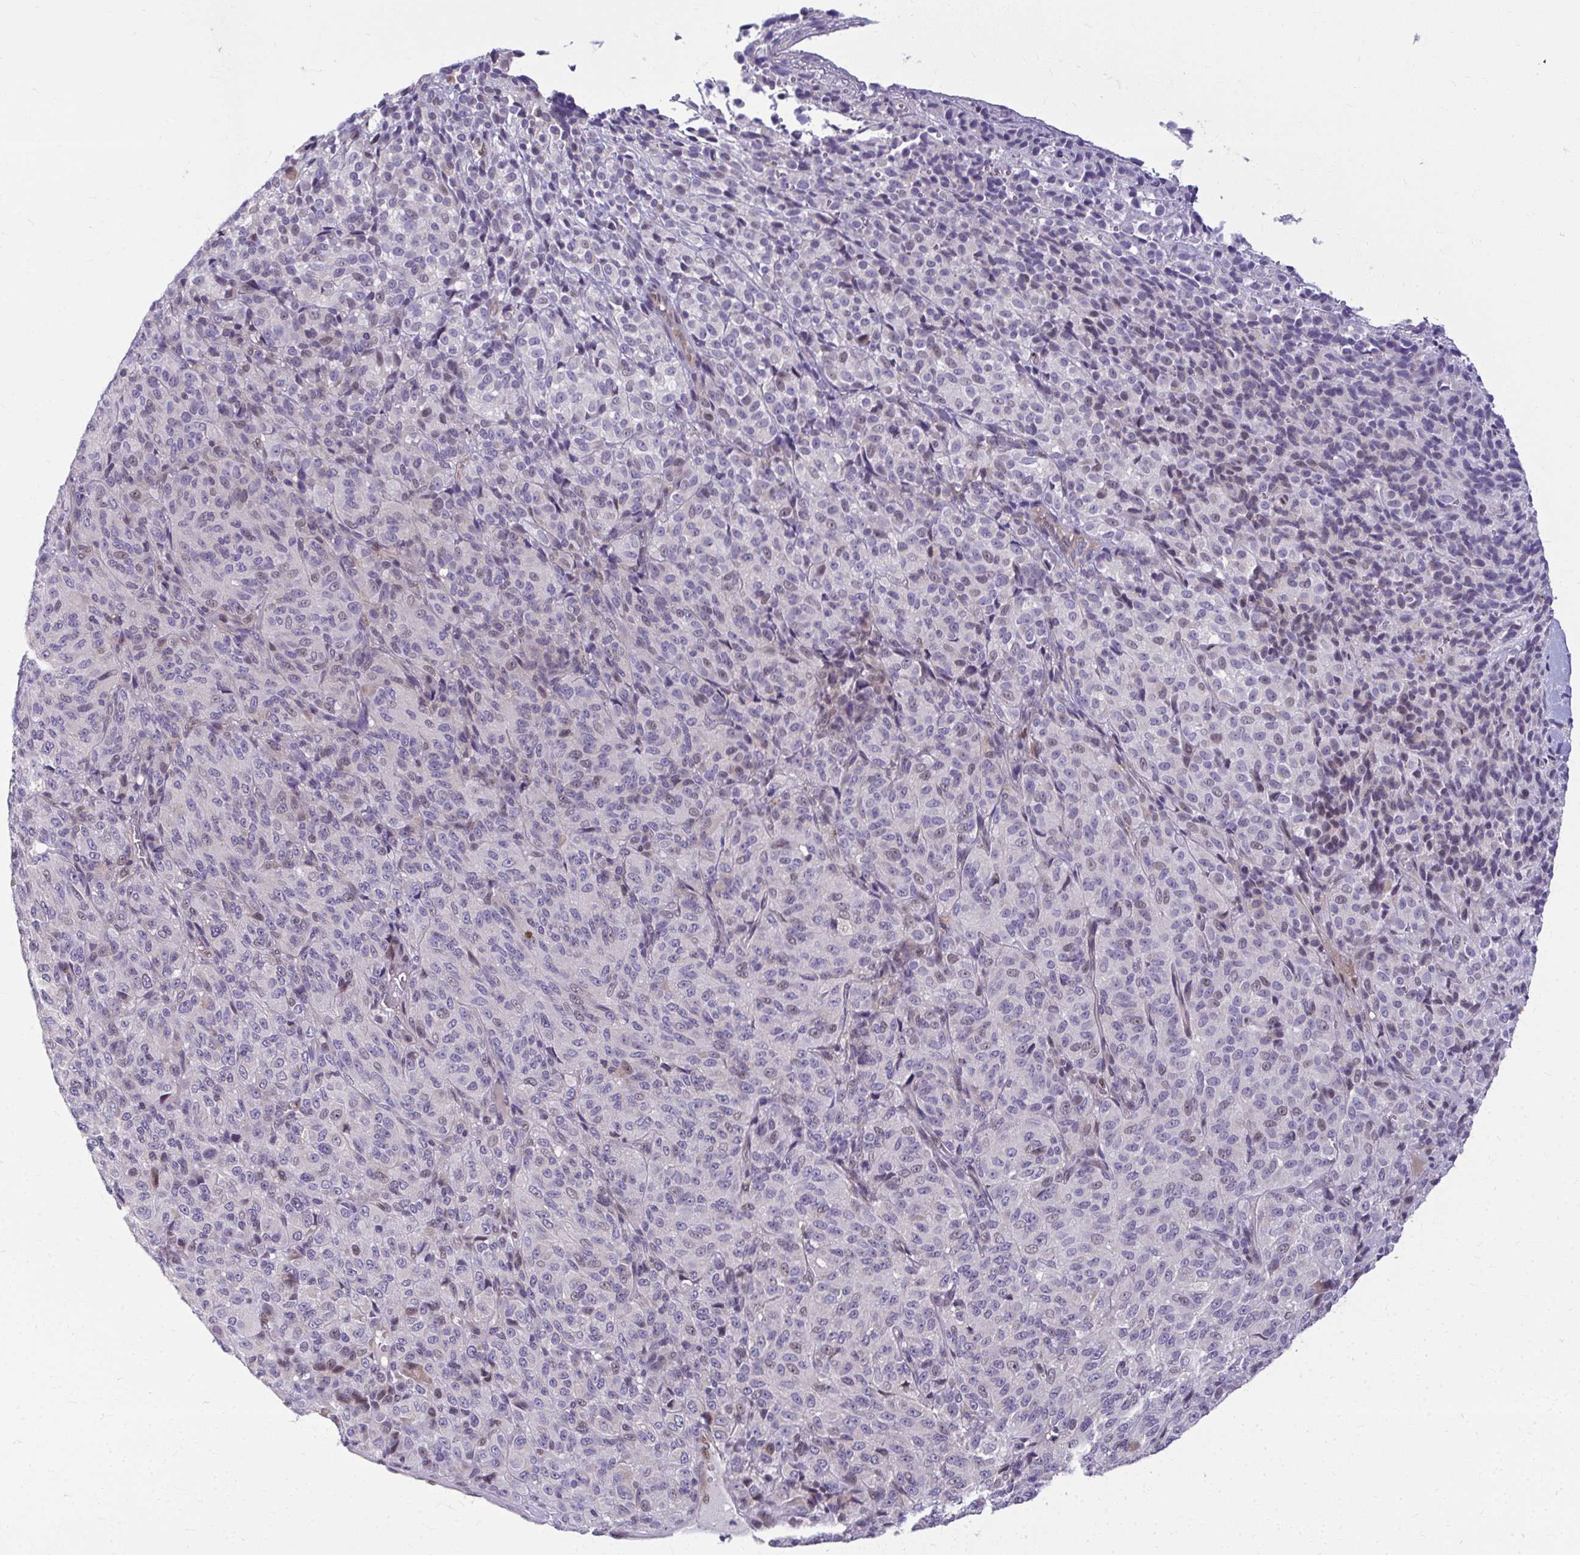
{"staining": {"intensity": "negative", "quantity": "none", "location": "none"}, "tissue": "melanoma", "cell_type": "Tumor cells", "image_type": "cancer", "snomed": [{"axis": "morphology", "description": "Malignant melanoma, Metastatic site"}, {"axis": "topography", "description": "Brain"}], "caption": "DAB immunohistochemical staining of malignant melanoma (metastatic site) reveals no significant positivity in tumor cells.", "gene": "ODF1", "patient": {"sex": "female", "age": 56}}